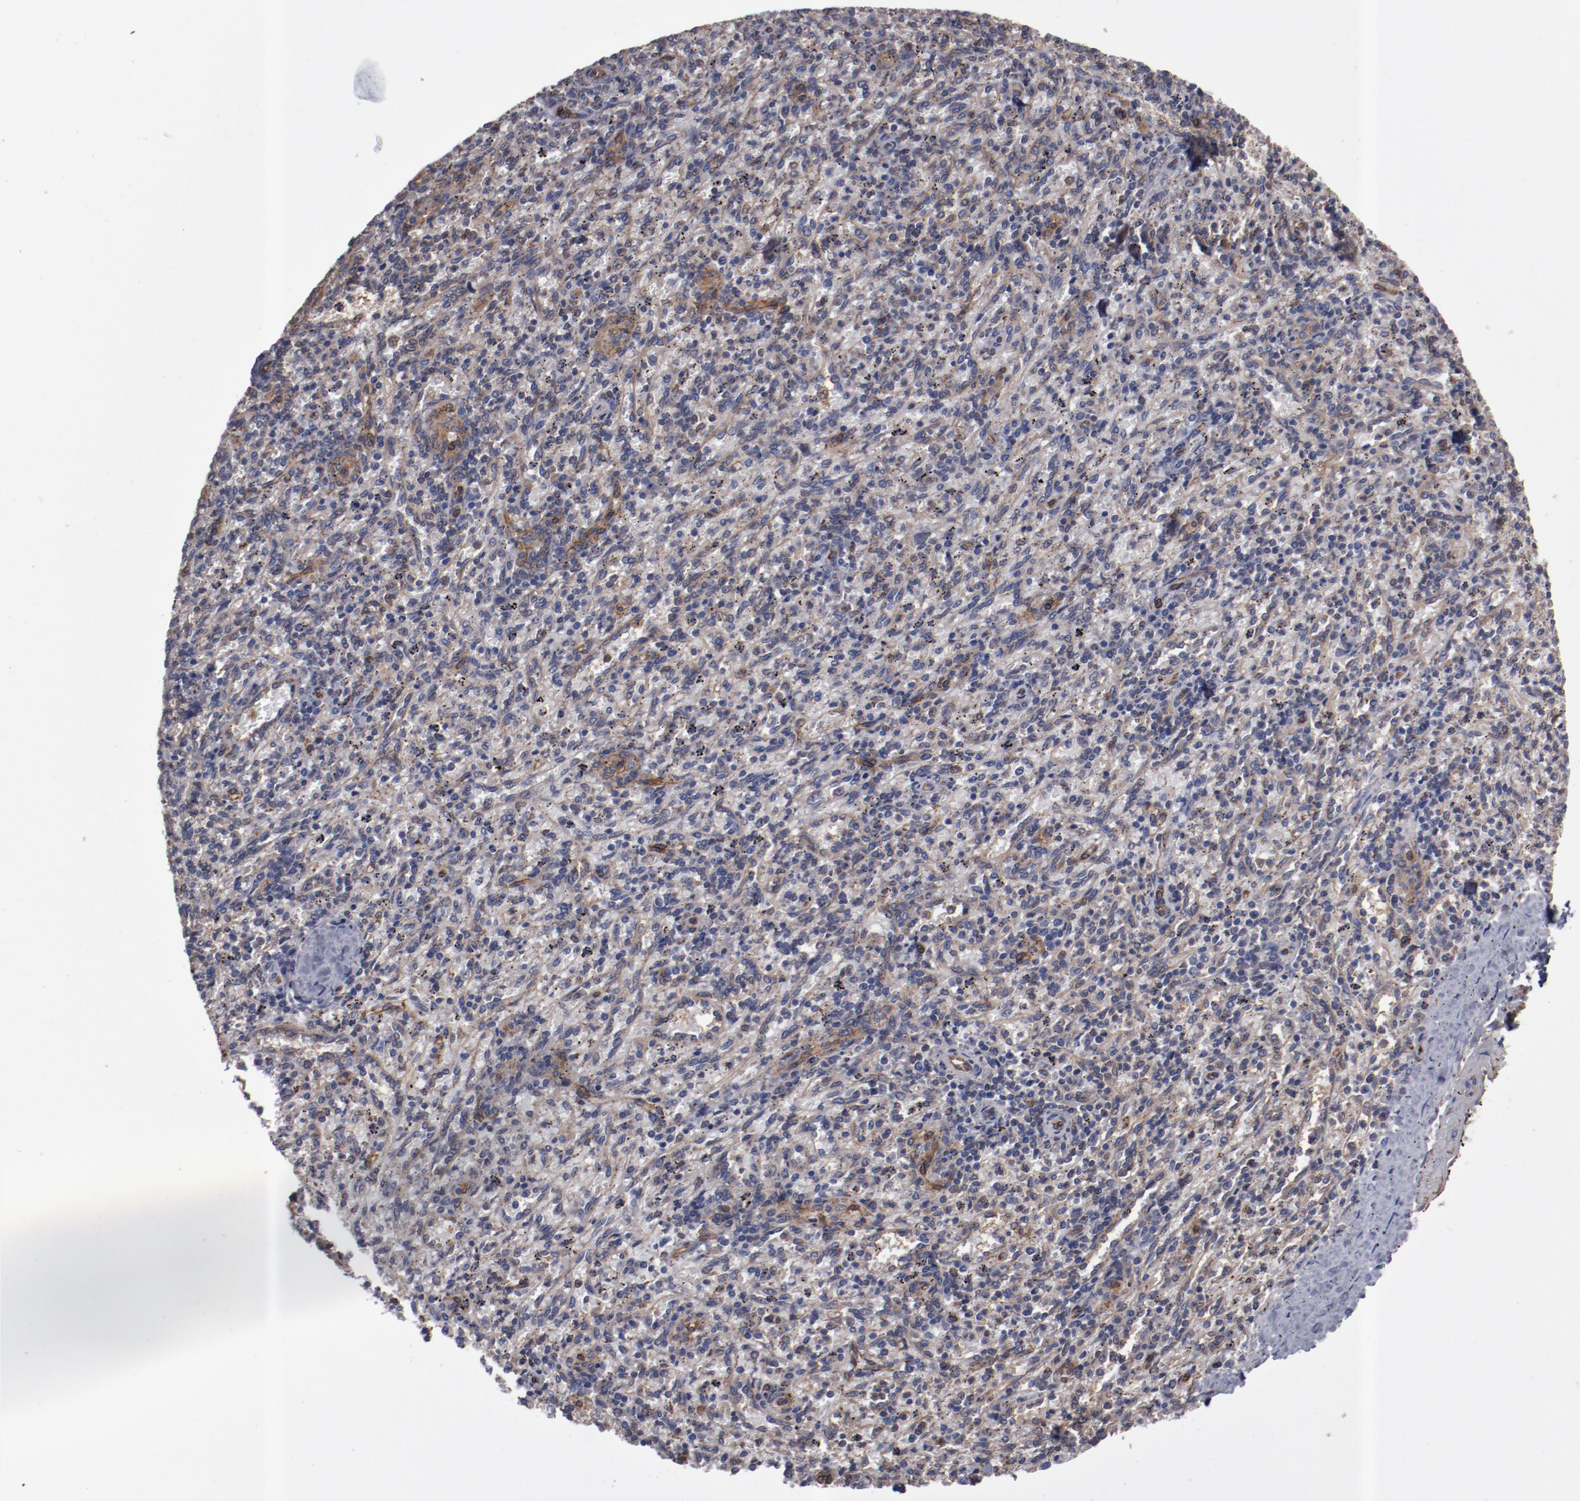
{"staining": {"intensity": "moderate", "quantity": "<25%", "location": "cytoplasmic/membranous"}, "tissue": "spleen", "cell_type": "Cells in red pulp", "image_type": "normal", "snomed": [{"axis": "morphology", "description": "Normal tissue, NOS"}, {"axis": "topography", "description": "Spleen"}], "caption": "A low amount of moderate cytoplasmic/membranous positivity is appreciated in approximately <25% of cells in red pulp in normal spleen. (Brightfield microscopy of DAB IHC at high magnification).", "gene": "DNAAF2", "patient": {"sex": "female", "age": 10}}